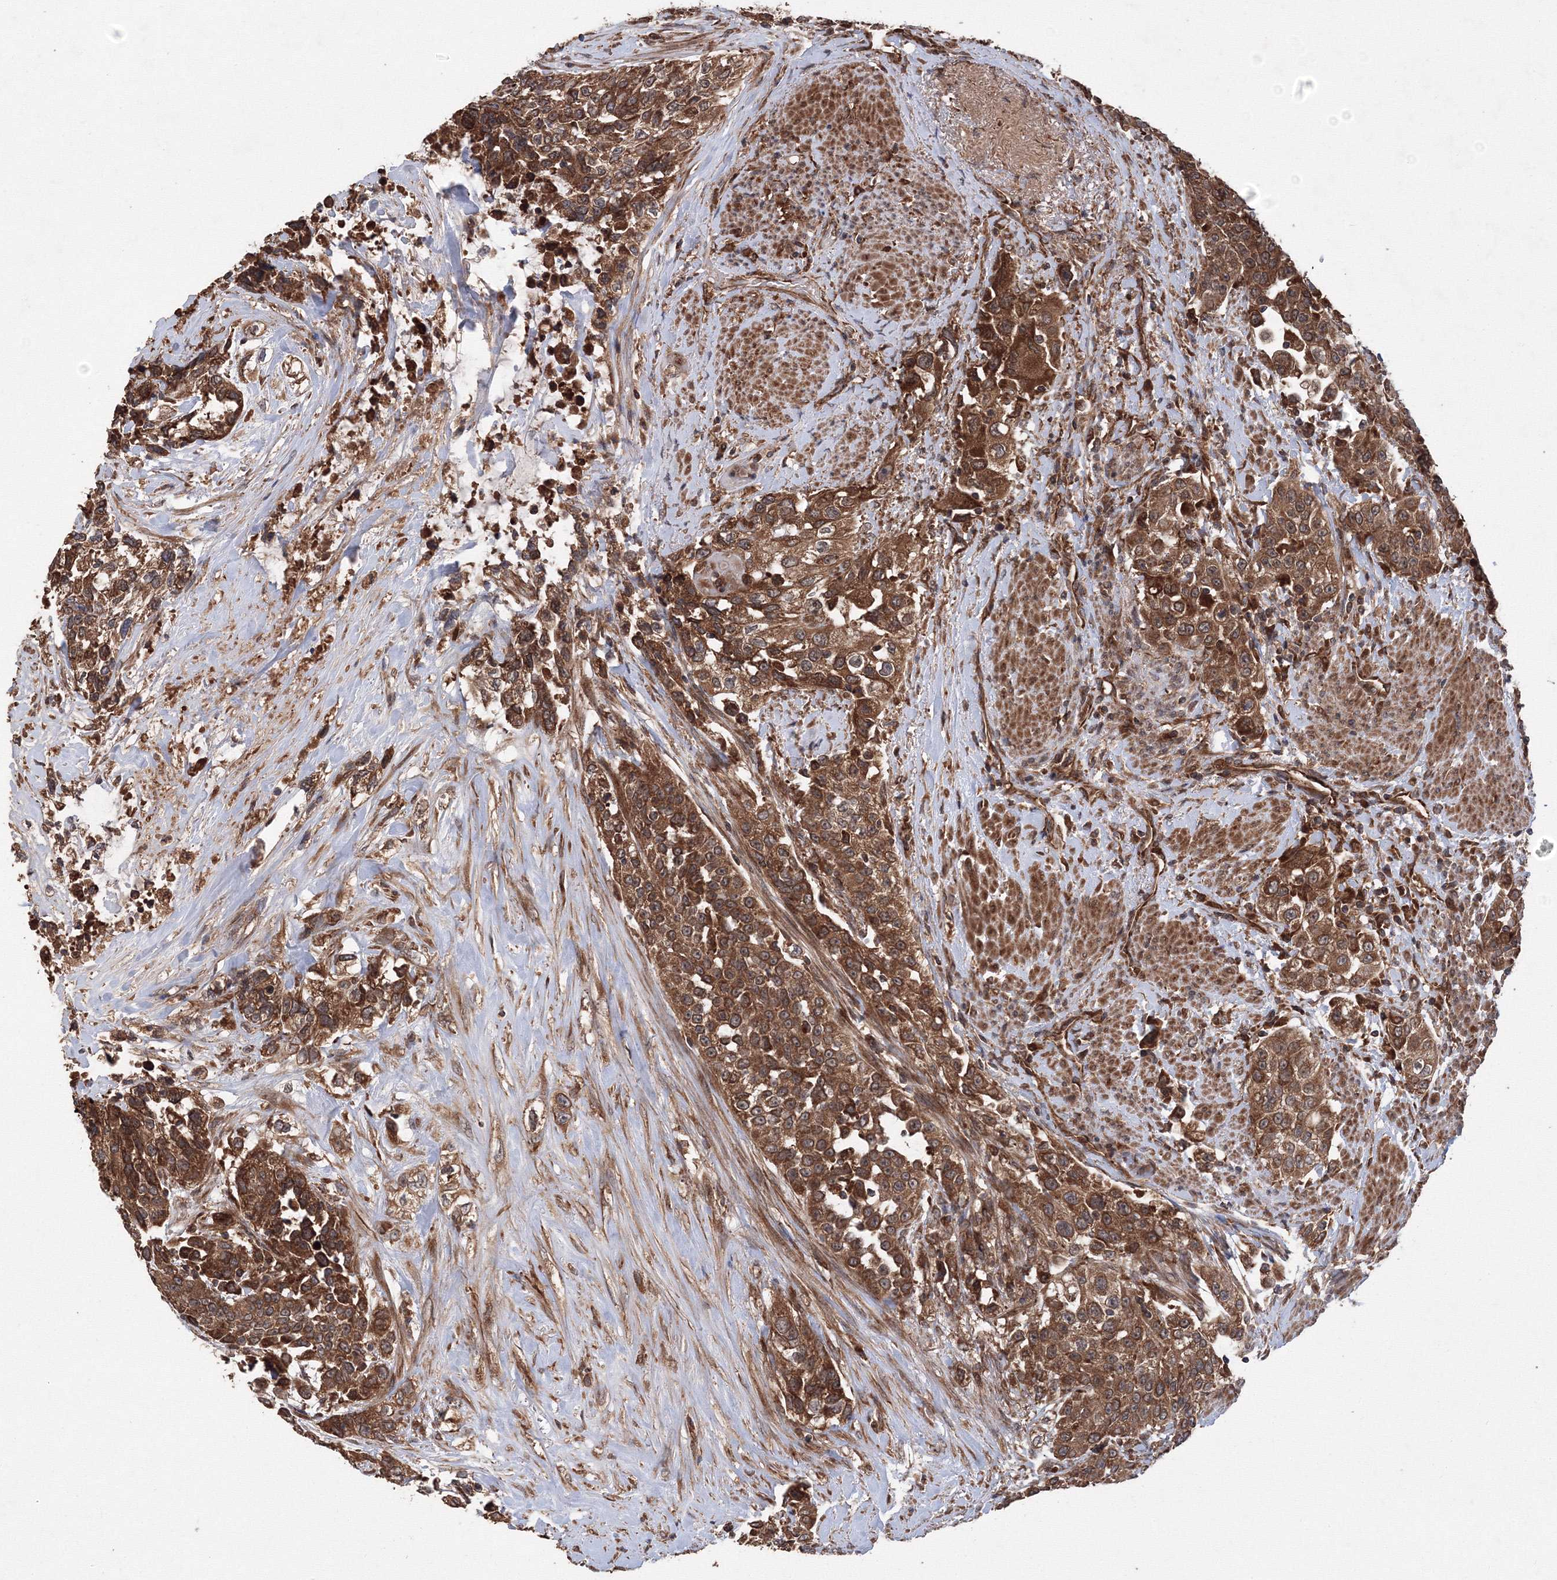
{"staining": {"intensity": "strong", "quantity": ">75%", "location": "cytoplasmic/membranous"}, "tissue": "urothelial cancer", "cell_type": "Tumor cells", "image_type": "cancer", "snomed": [{"axis": "morphology", "description": "Urothelial carcinoma, High grade"}, {"axis": "topography", "description": "Urinary bladder"}], "caption": "Urothelial cancer was stained to show a protein in brown. There is high levels of strong cytoplasmic/membranous positivity in approximately >75% of tumor cells.", "gene": "ATG3", "patient": {"sex": "female", "age": 80}}